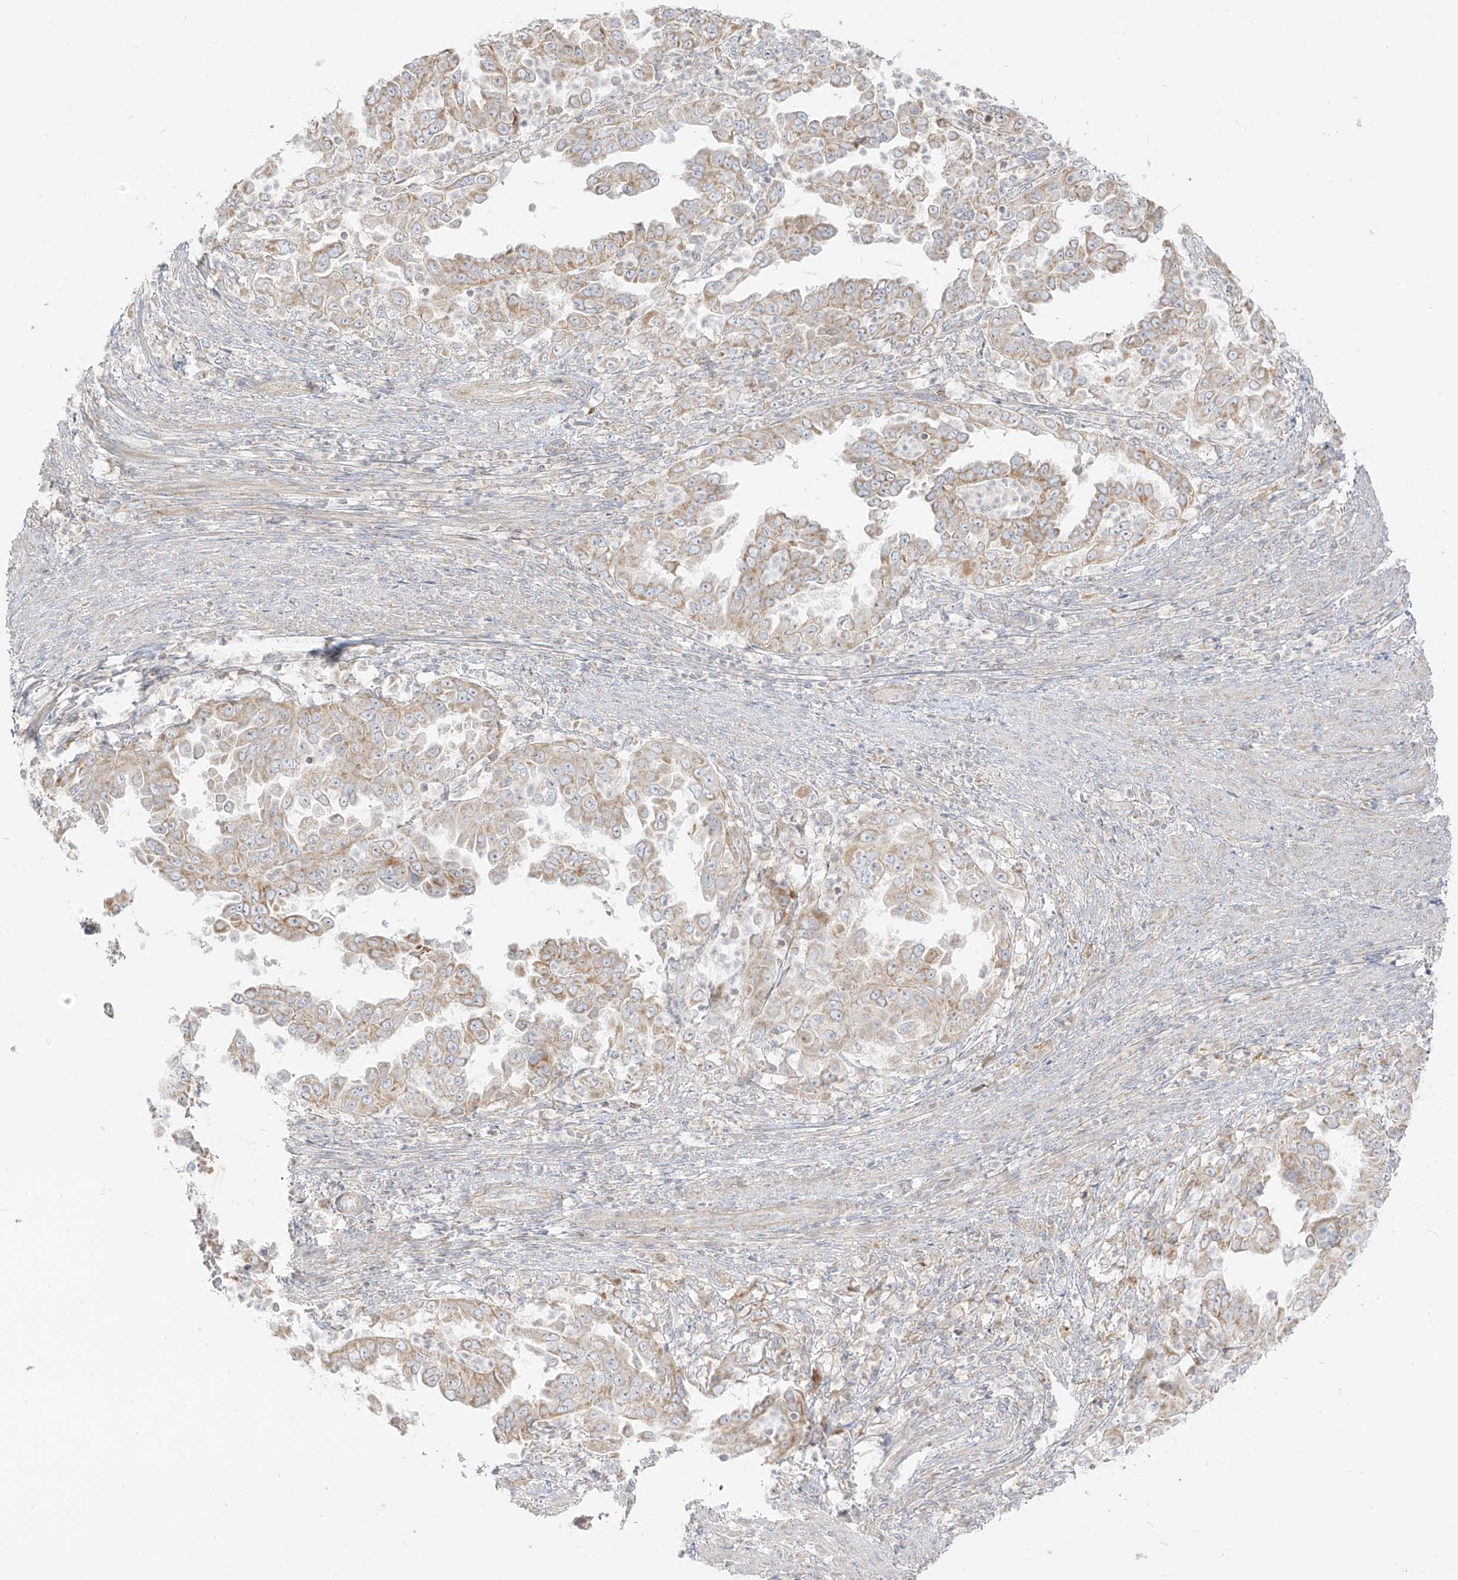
{"staining": {"intensity": "weak", "quantity": ">75%", "location": "cytoplasmic/membranous"}, "tissue": "endometrial cancer", "cell_type": "Tumor cells", "image_type": "cancer", "snomed": [{"axis": "morphology", "description": "Adenocarcinoma, NOS"}, {"axis": "topography", "description": "Endometrium"}], "caption": "Human endometrial adenocarcinoma stained for a protein (brown) demonstrates weak cytoplasmic/membranous positive positivity in approximately >75% of tumor cells.", "gene": "ZIM3", "patient": {"sex": "female", "age": 85}}